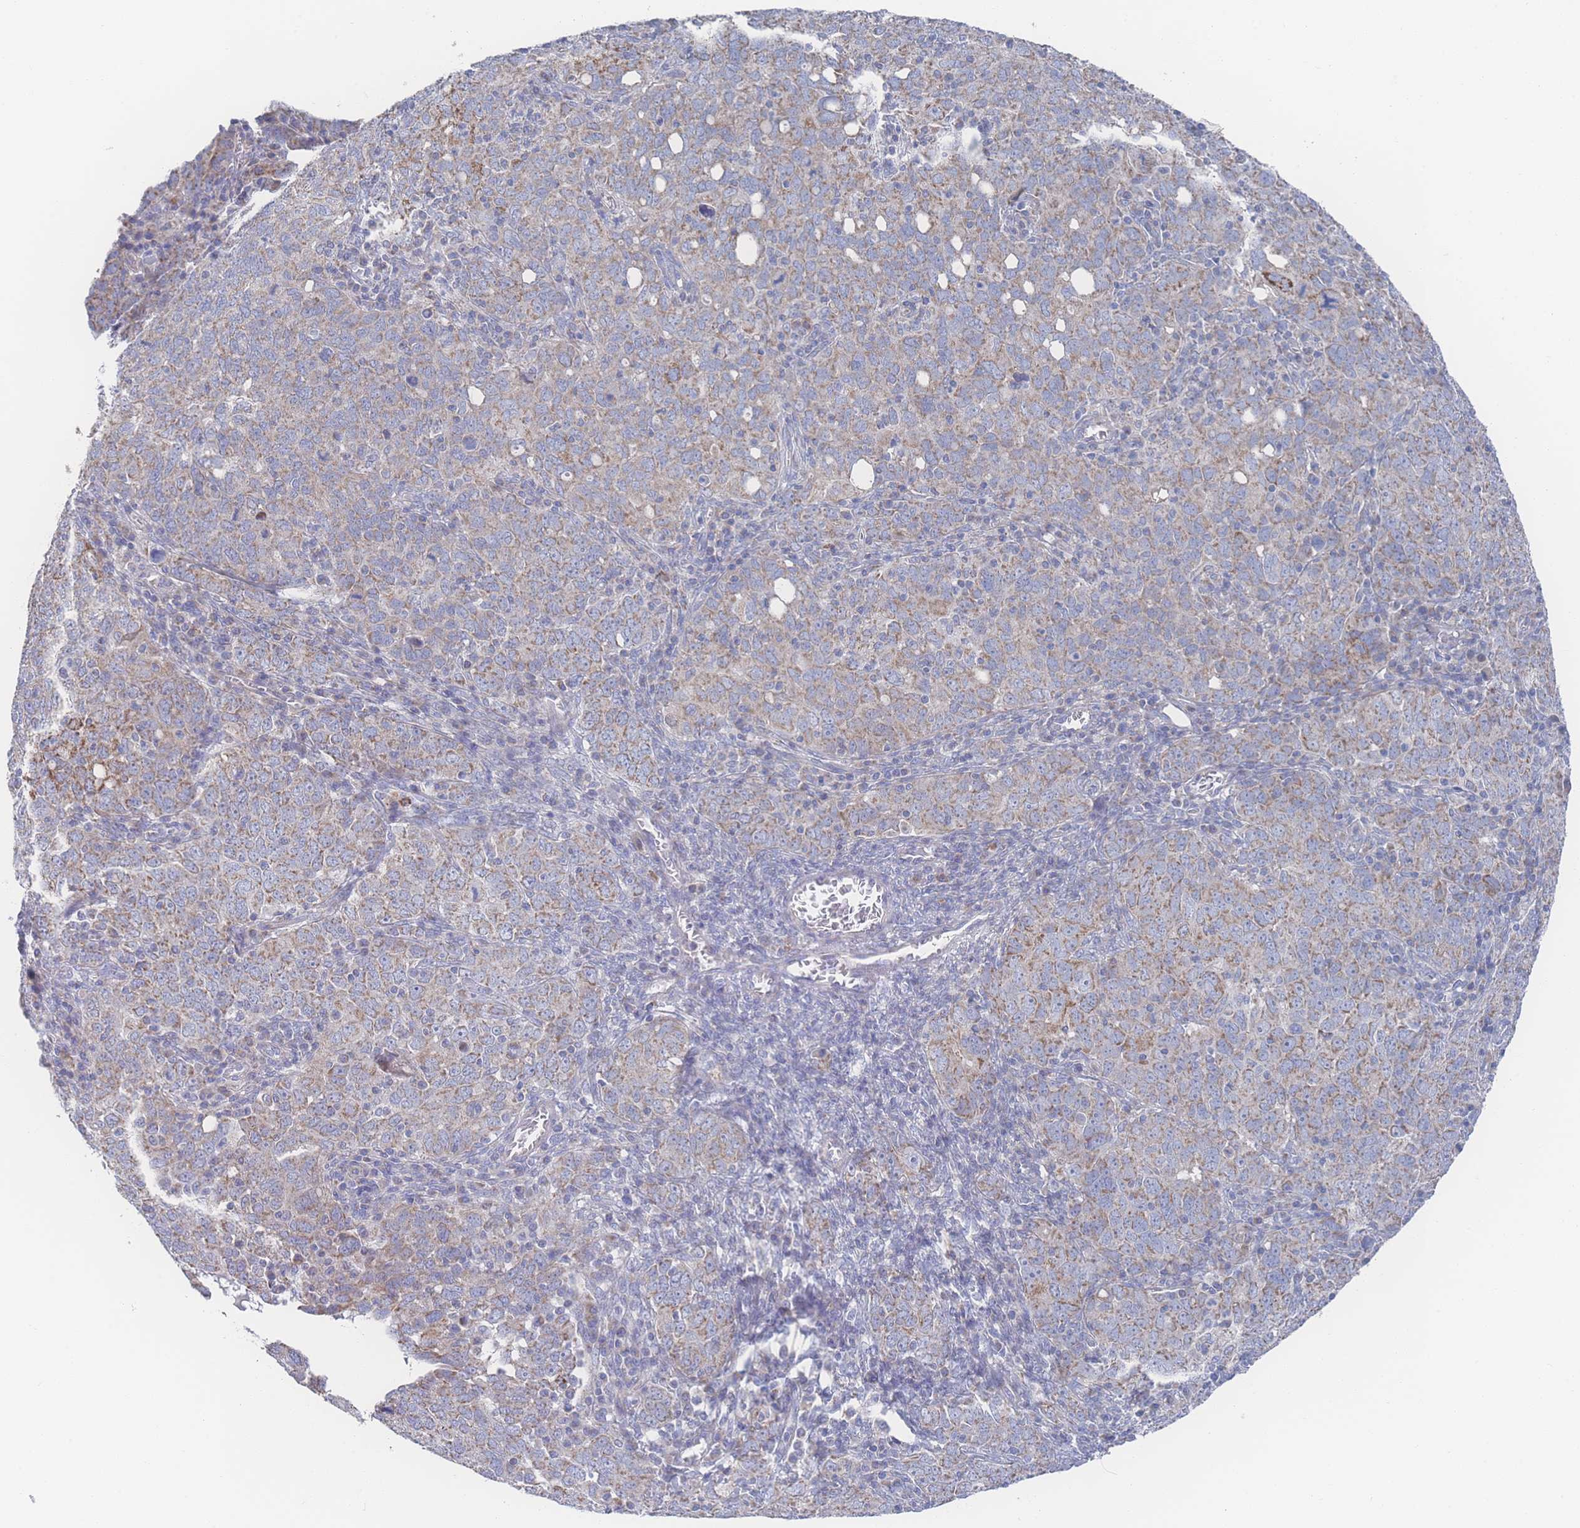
{"staining": {"intensity": "moderate", "quantity": ">75%", "location": "cytoplasmic/membranous"}, "tissue": "ovarian cancer", "cell_type": "Tumor cells", "image_type": "cancer", "snomed": [{"axis": "morphology", "description": "Carcinoma, endometroid"}, {"axis": "topography", "description": "Ovary"}], "caption": "Protein staining of ovarian cancer (endometroid carcinoma) tissue displays moderate cytoplasmic/membranous positivity in approximately >75% of tumor cells. The staining was performed using DAB to visualize the protein expression in brown, while the nuclei were stained in blue with hematoxylin (Magnification: 20x).", "gene": "SNPH", "patient": {"sex": "female", "age": 62}}